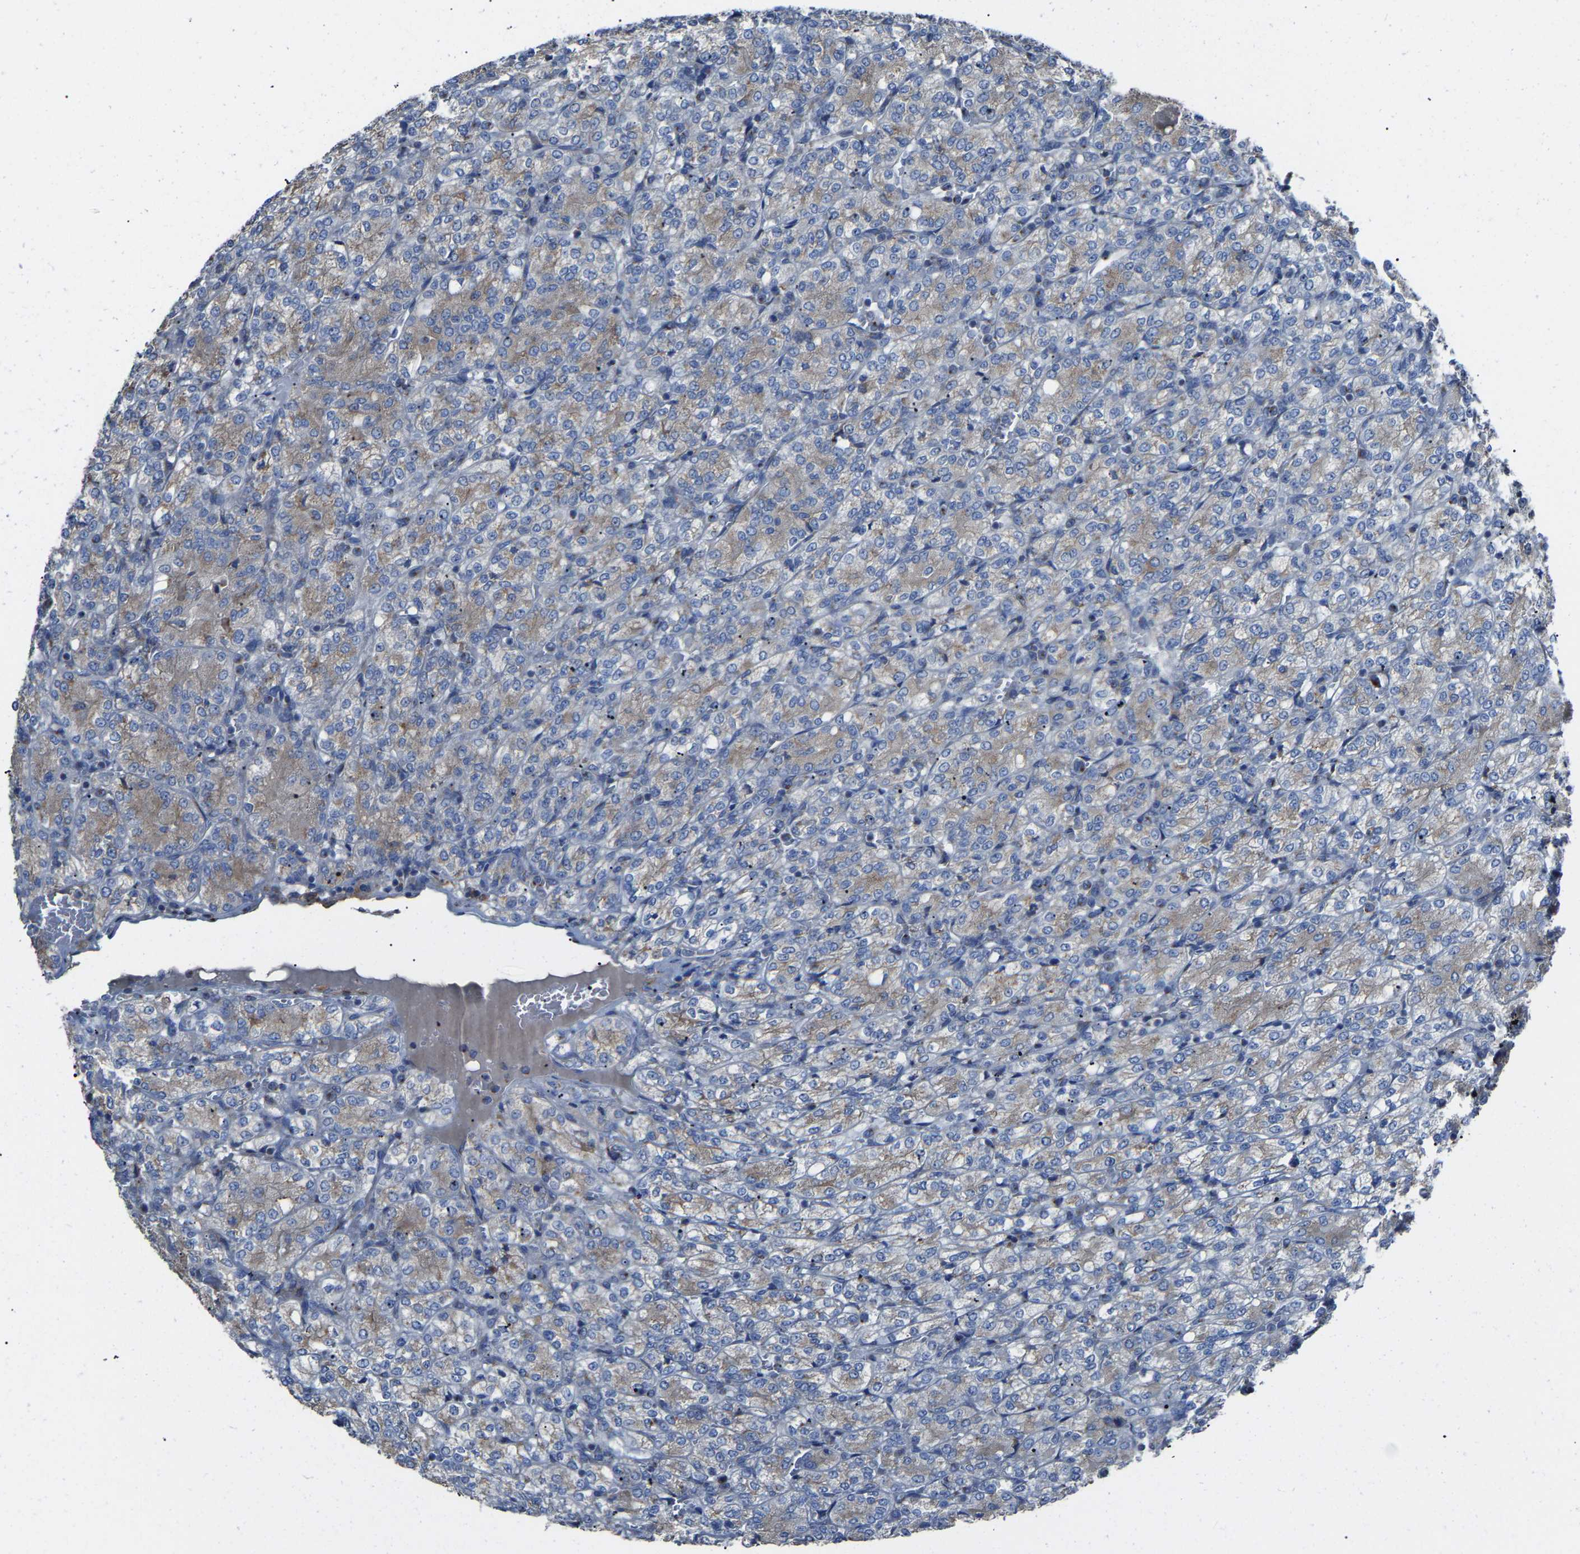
{"staining": {"intensity": "weak", "quantity": ">75%", "location": "cytoplasmic/membranous"}, "tissue": "renal cancer", "cell_type": "Tumor cells", "image_type": "cancer", "snomed": [{"axis": "morphology", "description": "Adenocarcinoma, NOS"}, {"axis": "topography", "description": "Kidney"}], "caption": "Human renal cancer (adenocarcinoma) stained with a protein marker reveals weak staining in tumor cells.", "gene": "CANT1", "patient": {"sex": "male", "age": 77}}